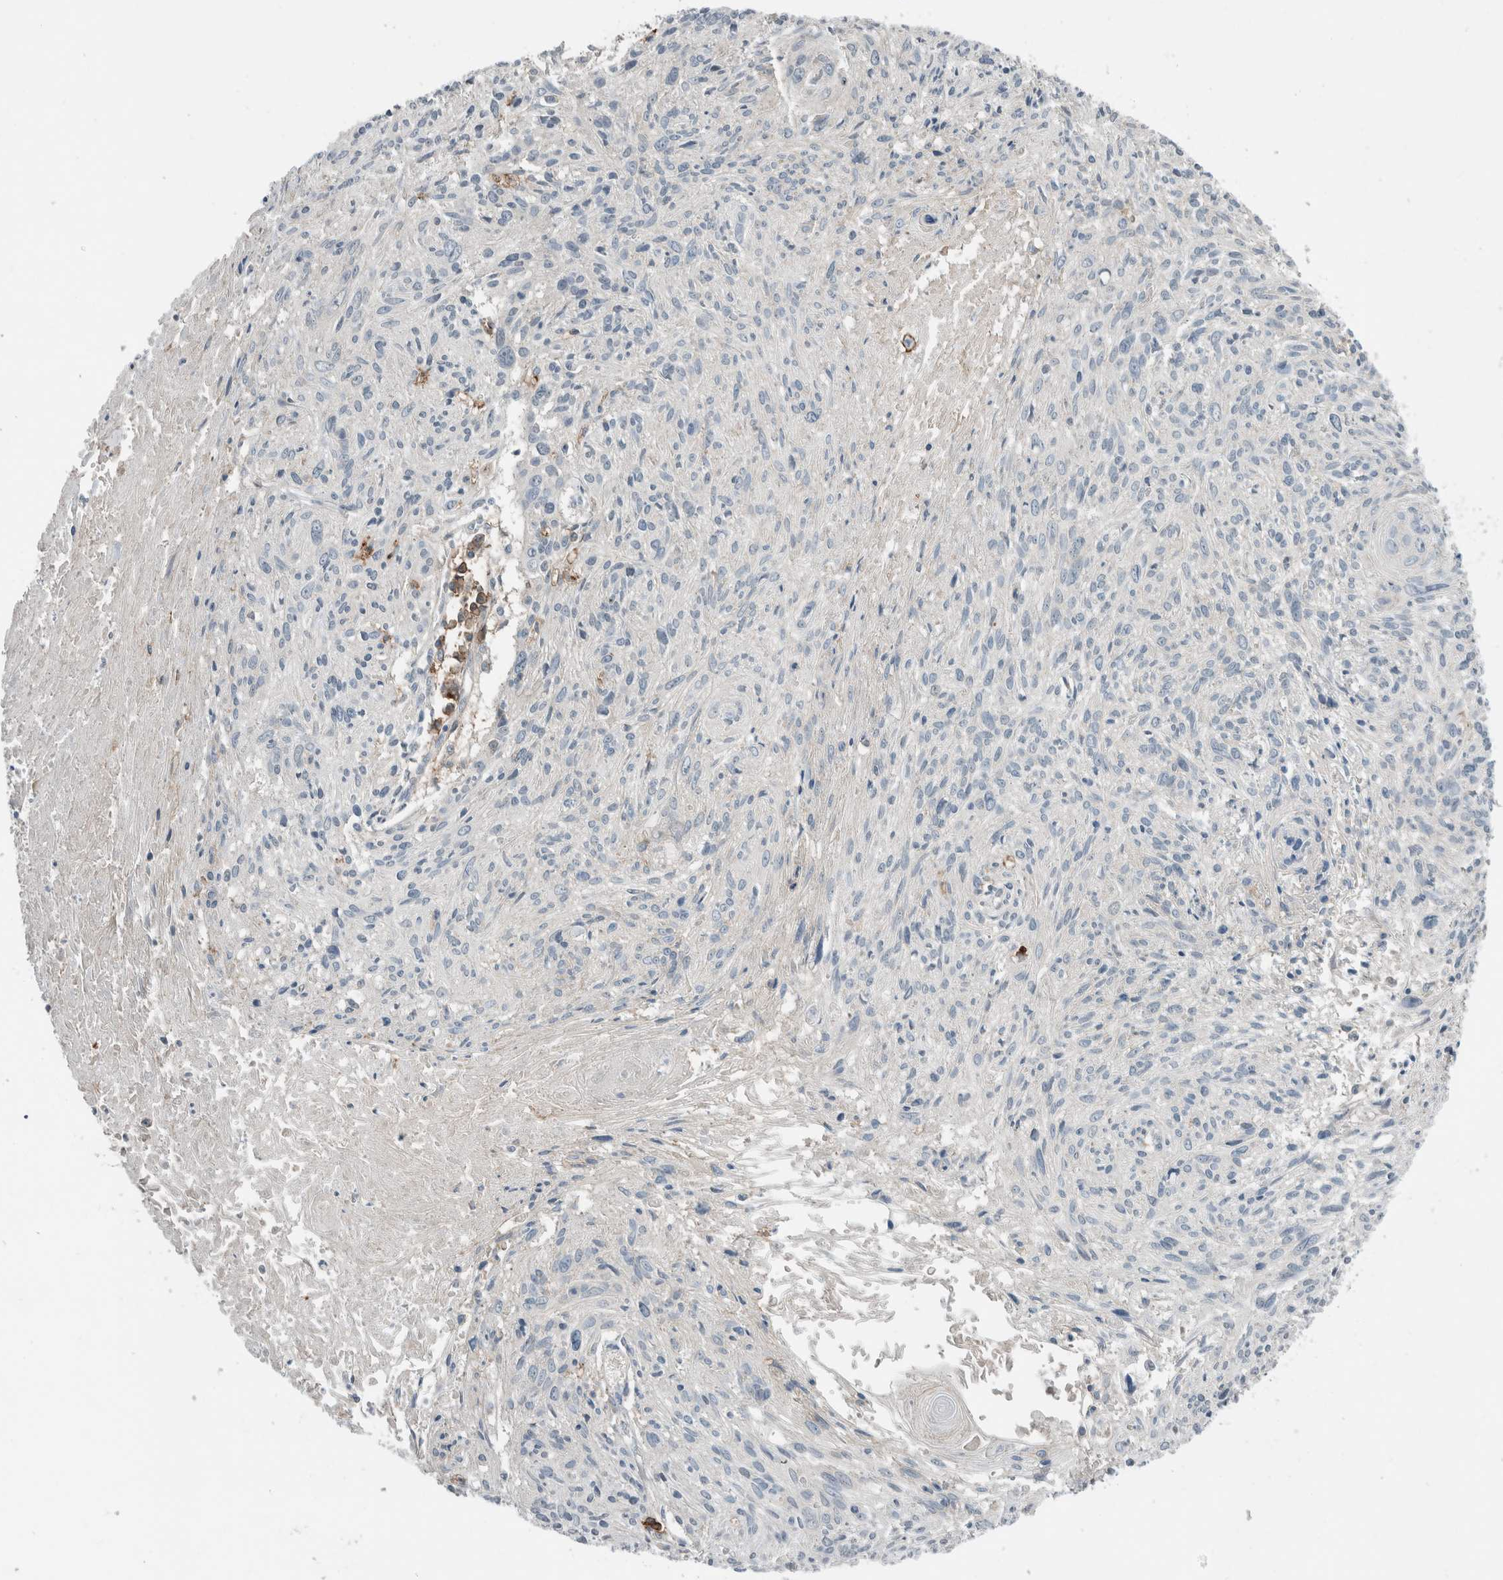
{"staining": {"intensity": "negative", "quantity": "none", "location": "none"}, "tissue": "cervical cancer", "cell_type": "Tumor cells", "image_type": "cancer", "snomed": [{"axis": "morphology", "description": "Squamous cell carcinoma, NOS"}, {"axis": "topography", "description": "Cervix"}], "caption": "The micrograph displays no staining of tumor cells in cervical cancer.", "gene": "ERCC6L2", "patient": {"sex": "female", "age": 51}}